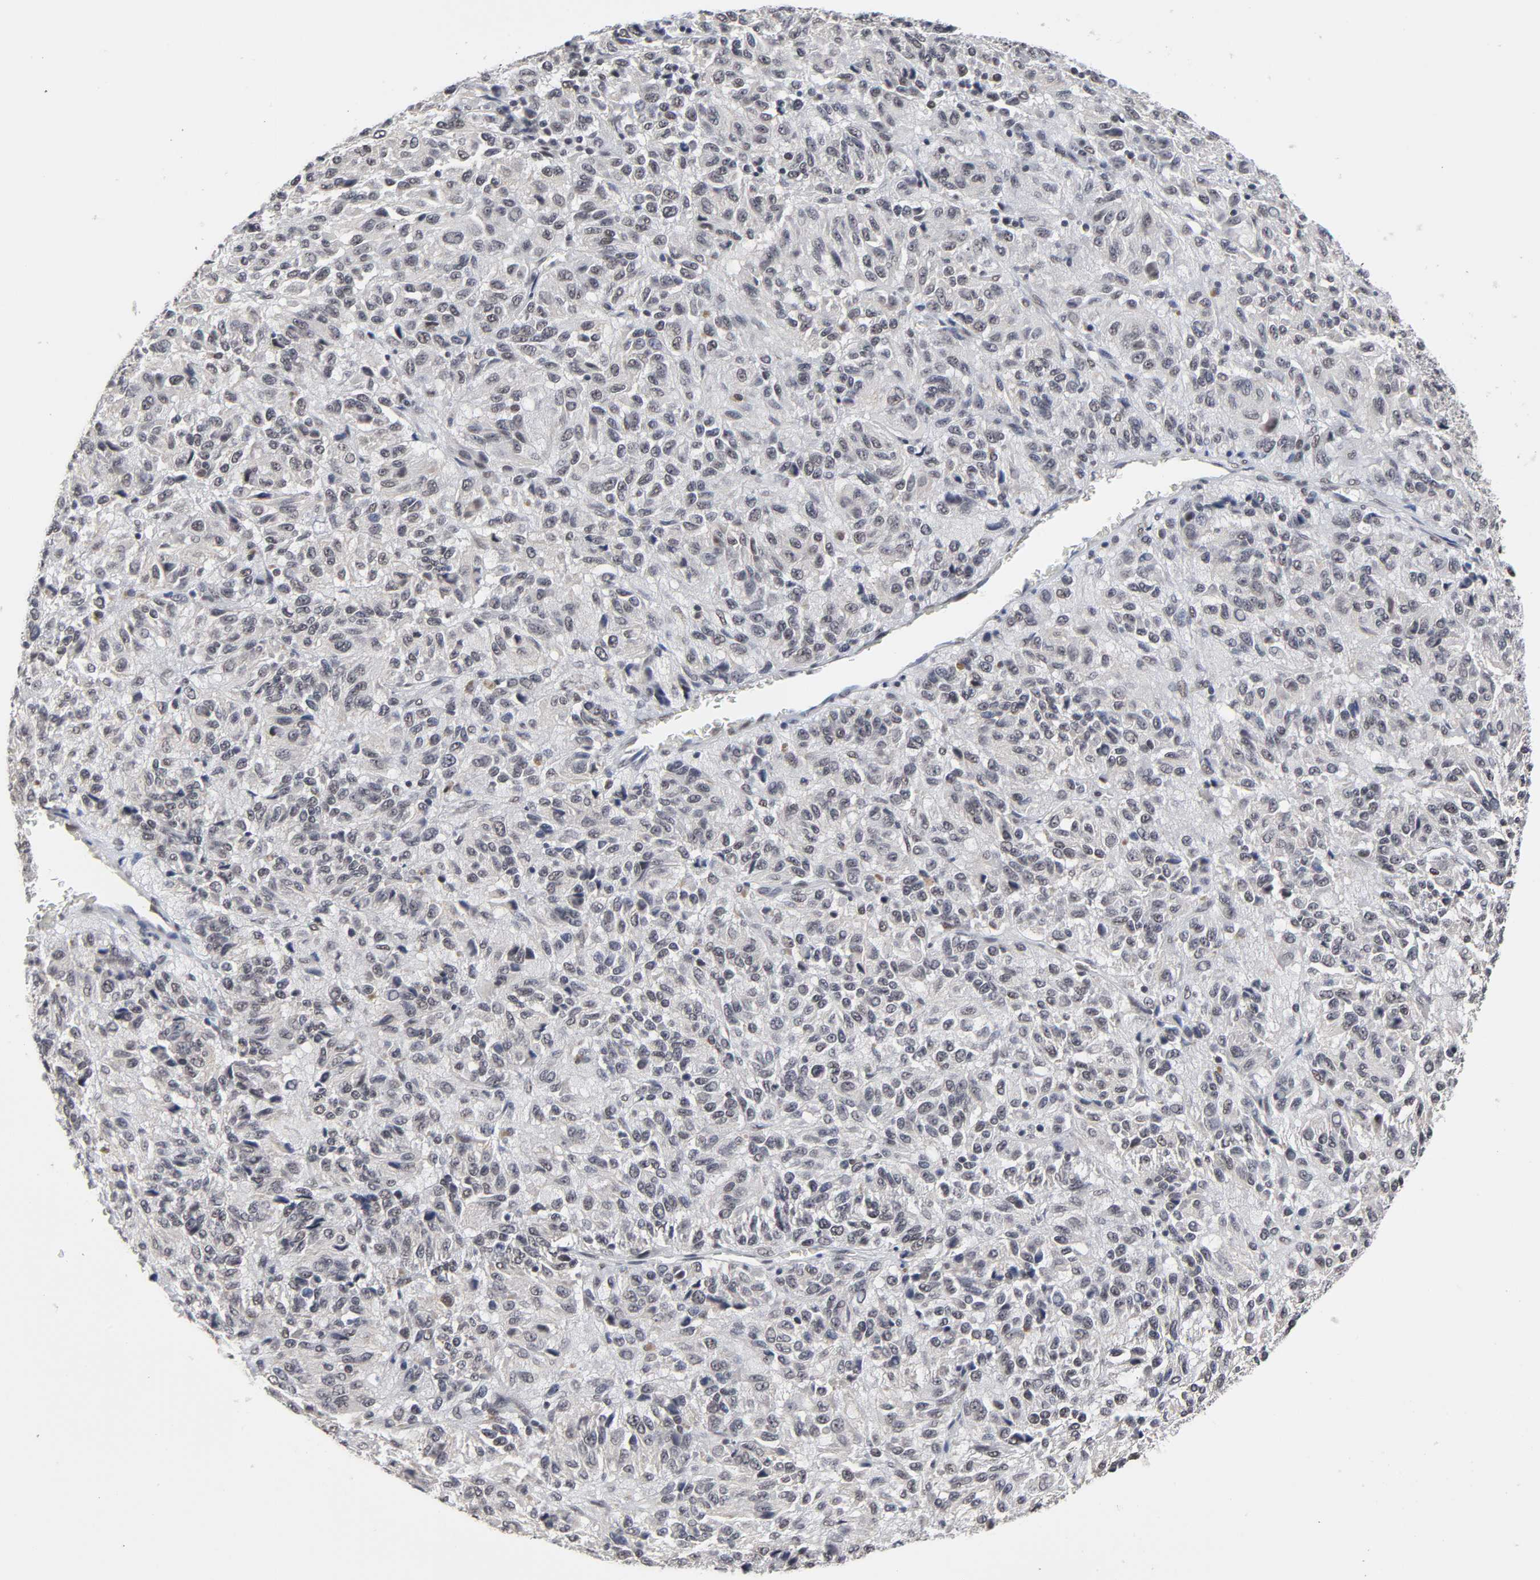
{"staining": {"intensity": "negative", "quantity": "none", "location": "none"}, "tissue": "melanoma", "cell_type": "Tumor cells", "image_type": "cancer", "snomed": [{"axis": "morphology", "description": "Malignant melanoma, Metastatic site"}, {"axis": "topography", "description": "Lung"}], "caption": "Malignant melanoma (metastatic site) was stained to show a protein in brown. There is no significant staining in tumor cells. (DAB (3,3'-diaminobenzidine) IHC, high magnification).", "gene": "TRIM33", "patient": {"sex": "male", "age": 64}}